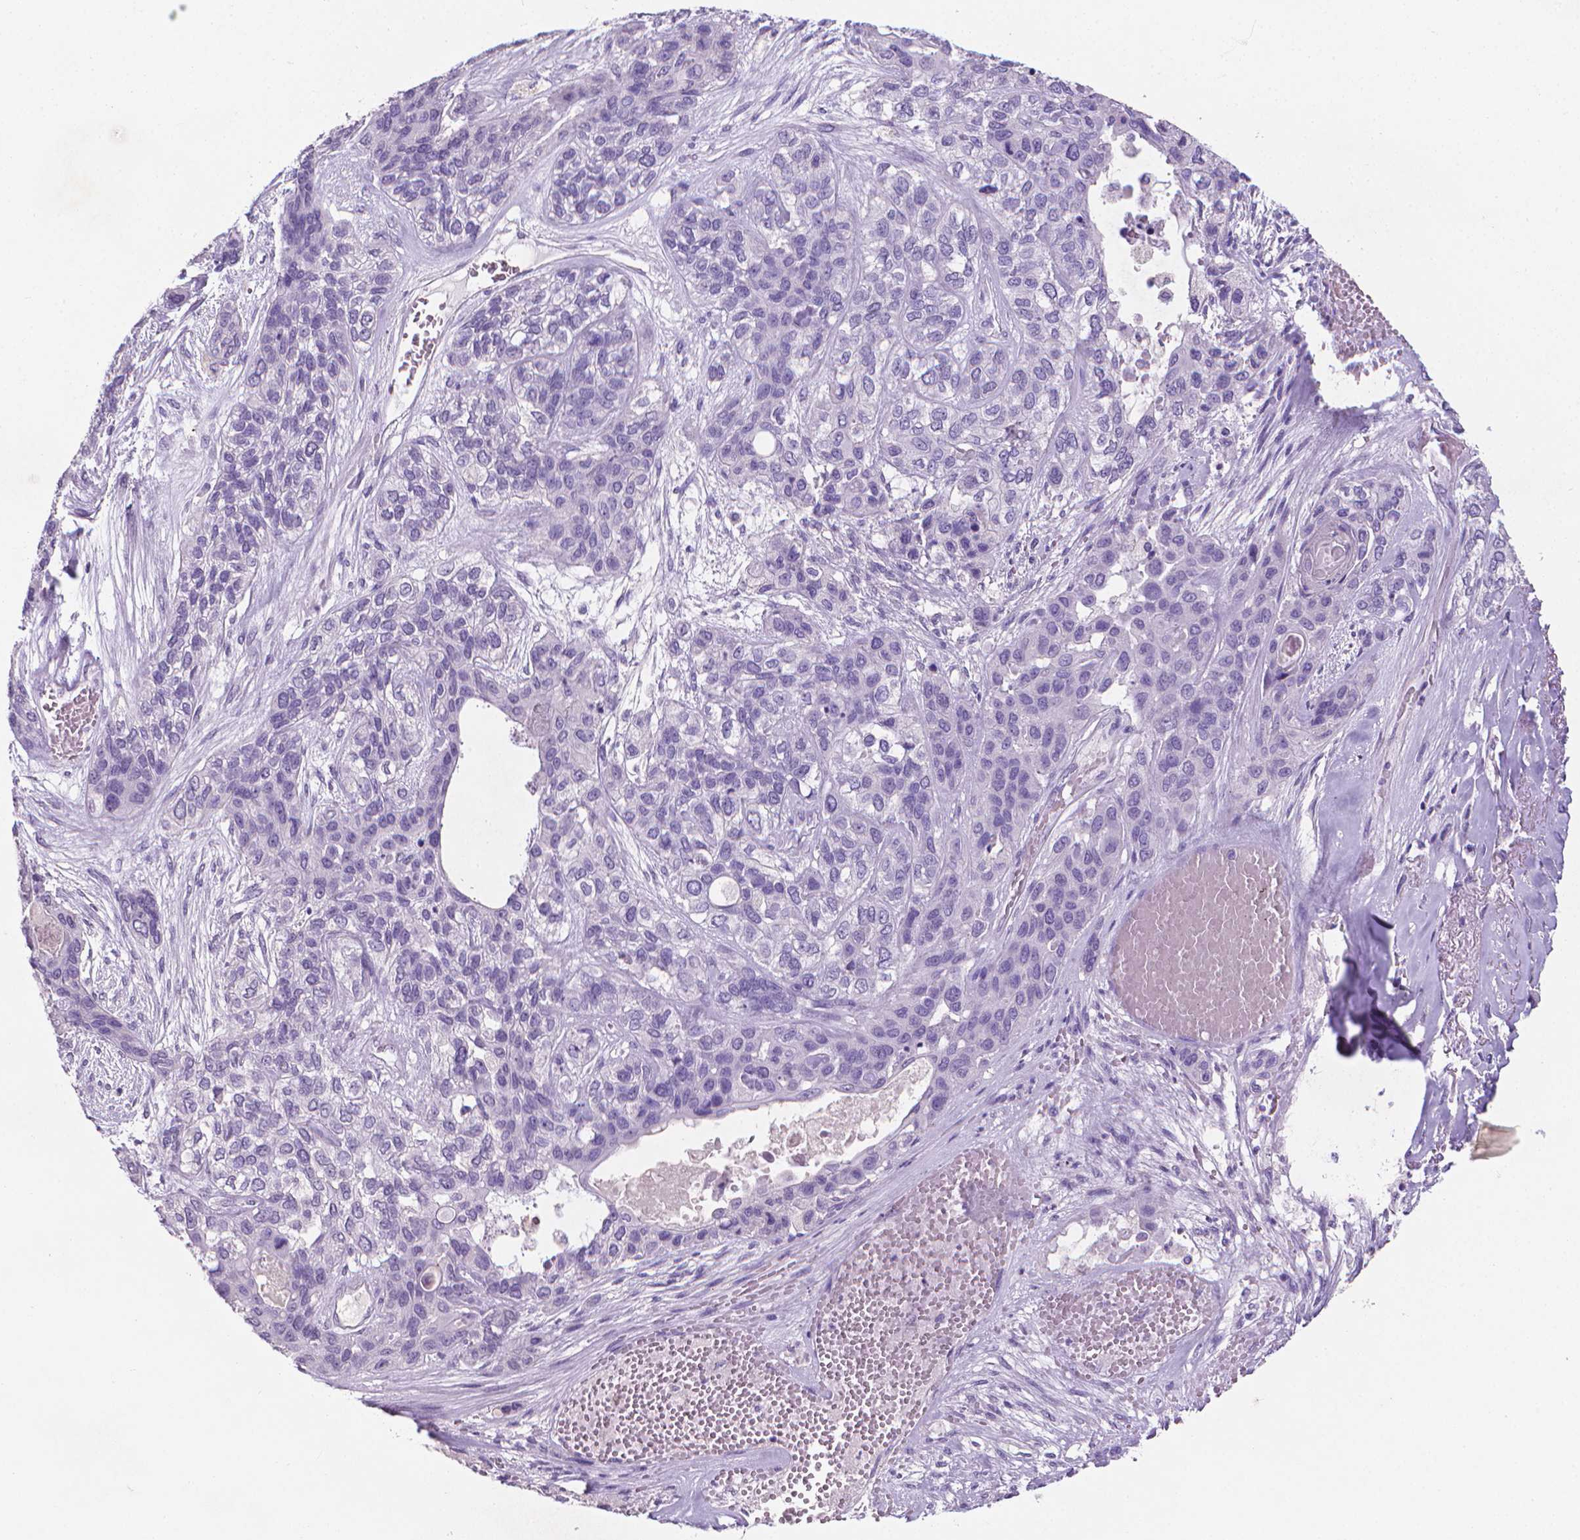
{"staining": {"intensity": "negative", "quantity": "none", "location": "none"}, "tissue": "lung cancer", "cell_type": "Tumor cells", "image_type": "cancer", "snomed": [{"axis": "morphology", "description": "Squamous cell carcinoma, NOS"}, {"axis": "topography", "description": "Lung"}], "caption": "A photomicrograph of human lung cancer (squamous cell carcinoma) is negative for staining in tumor cells. (Brightfield microscopy of DAB immunohistochemistry at high magnification).", "gene": "XPNPEP2", "patient": {"sex": "female", "age": 70}}